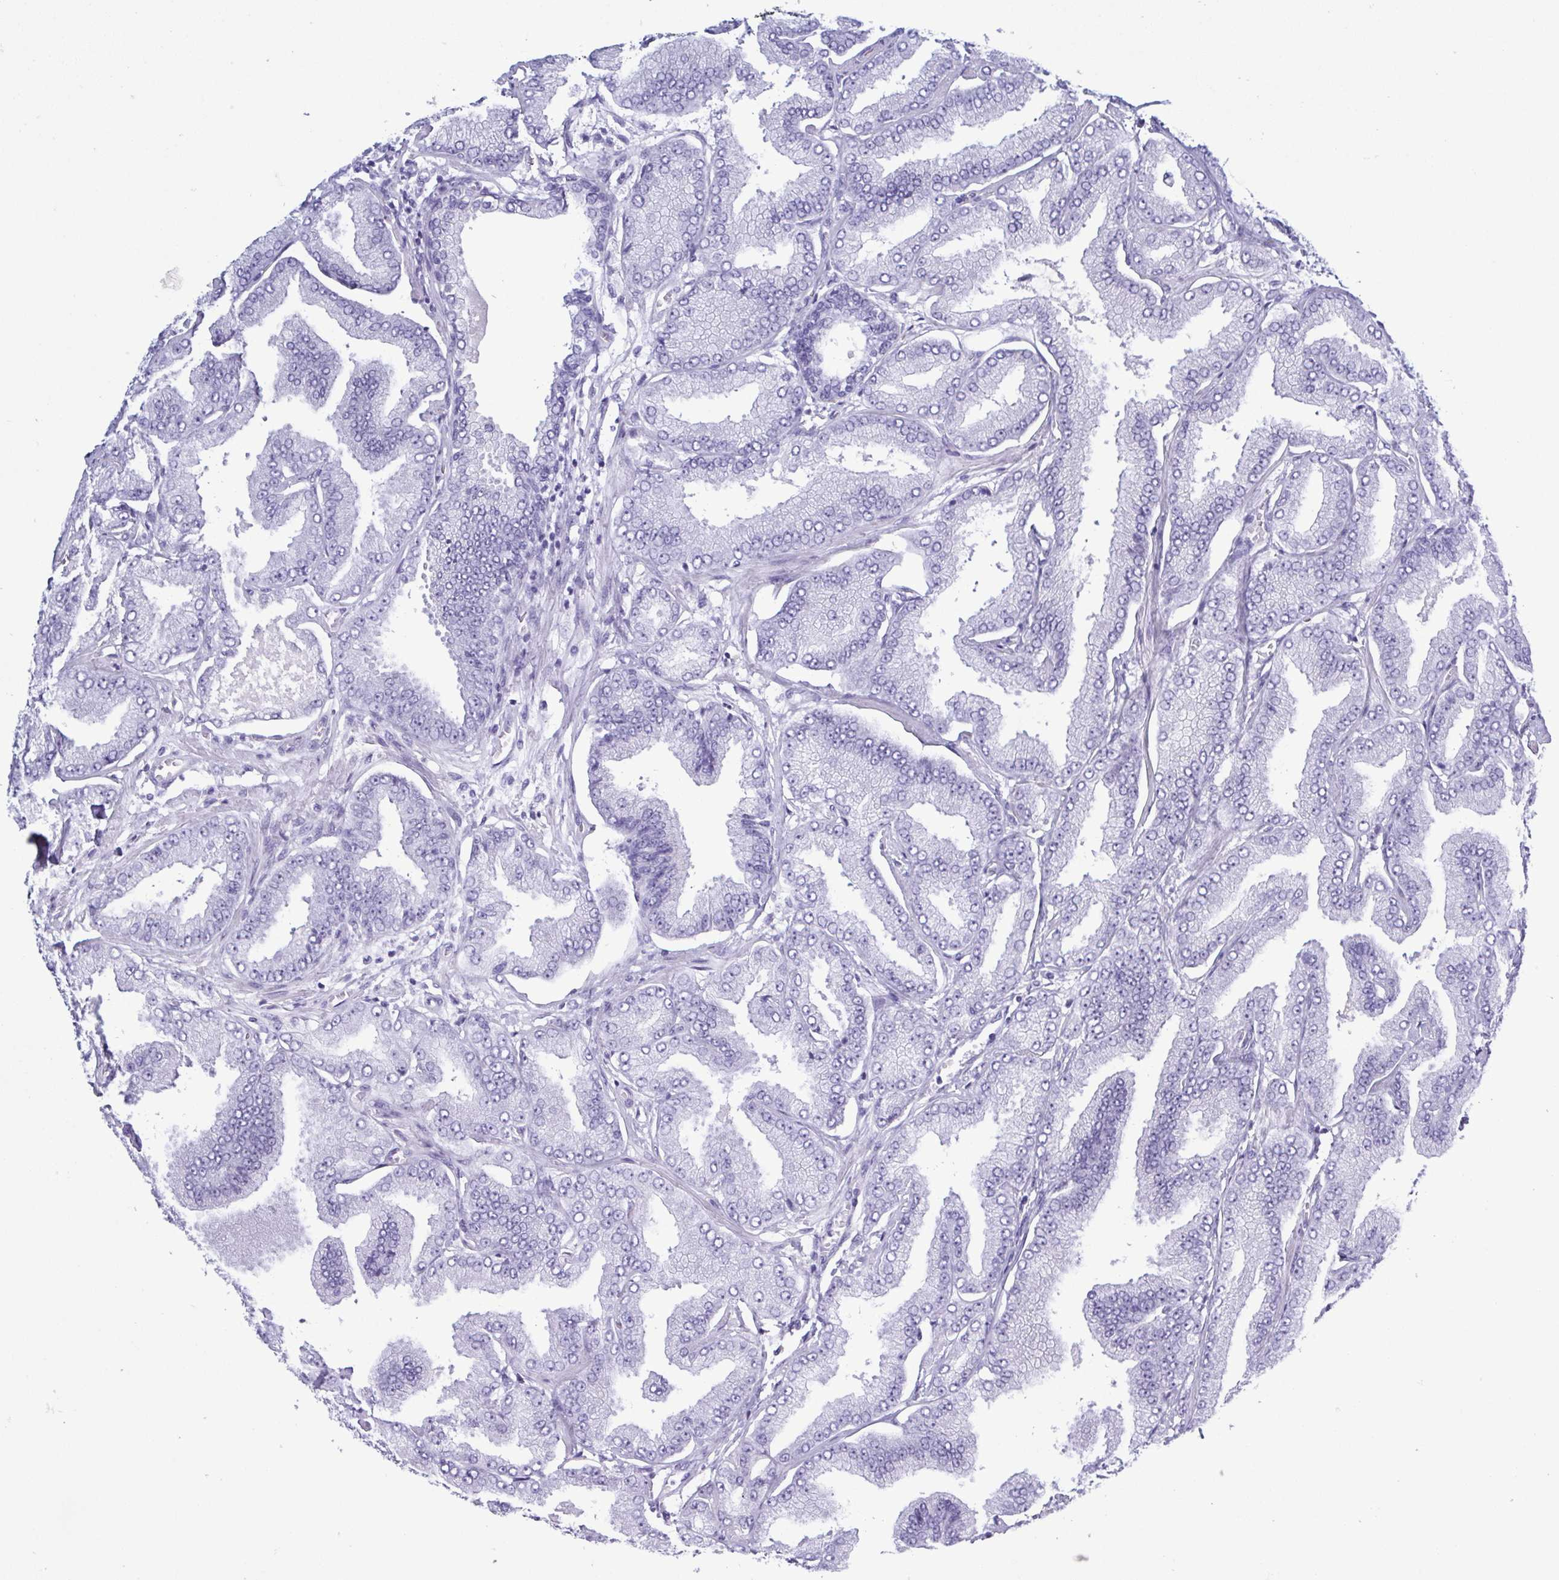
{"staining": {"intensity": "negative", "quantity": "none", "location": "none"}, "tissue": "prostate cancer", "cell_type": "Tumor cells", "image_type": "cancer", "snomed": [{"axis": "morphology", "description": "Adenocarcinoma, Low grade"}, {"axis": "topography", "description": "Prostate"}], "caption": "There is no significant staining in tumor cells of low-grade adenocarcinoma (prostate).", "gene": "SUGP2", "patient": {"sex": "male", "age": 55}}